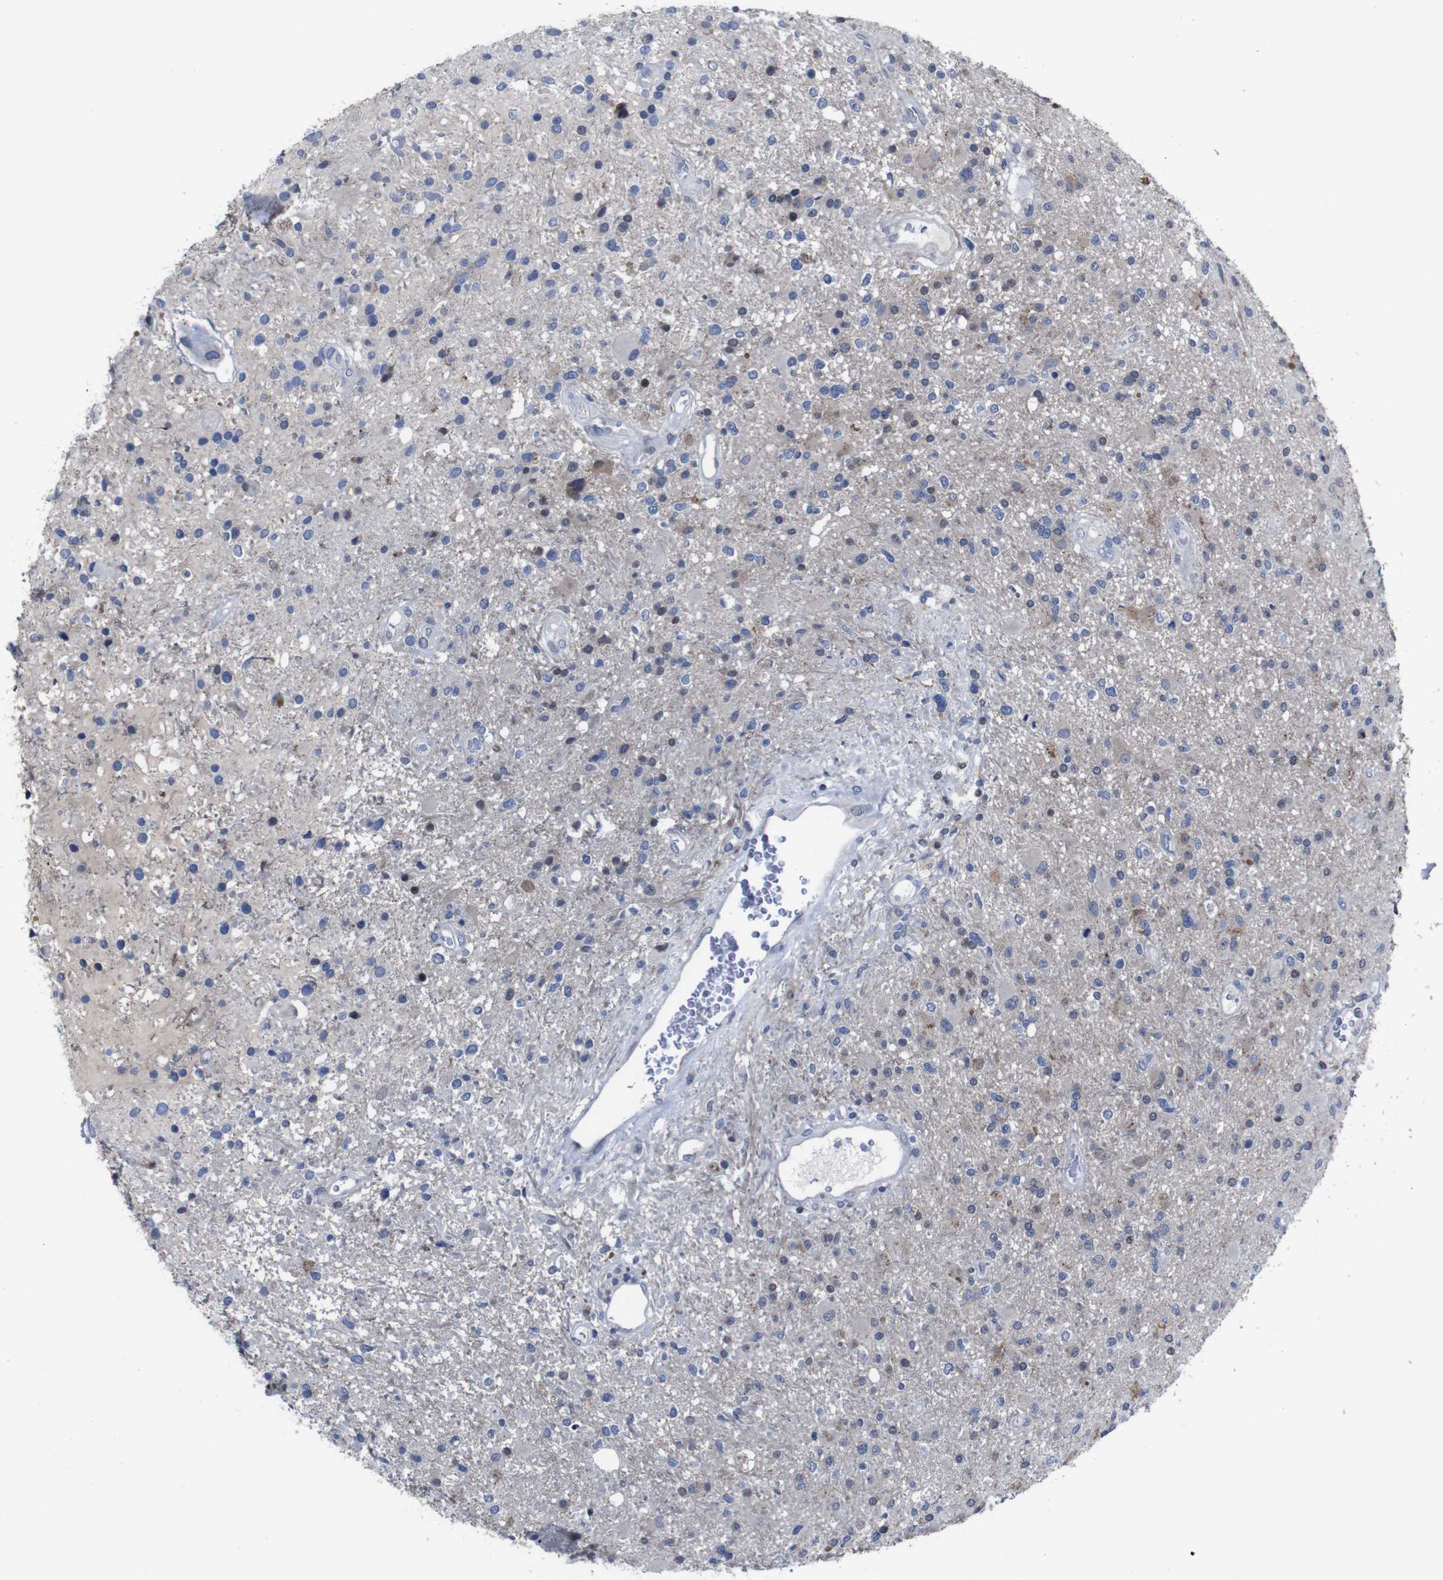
{"staining": {"intensity": "weak", "quantity": "<25%", "location": "cytoplasmic/membranous"}, "tissue": "glioma", "cell_type": "Tumor cells", "image_type": "cancer", "snomed": [{"axis": "morphology", "description": "Glioma, malignant, High grade"}, {"axis": "topography", "description": "Brain"}], "caption": "The immunohistochemistry (IHC) image has no significant expression in tumor cells of glioma tissue.", "gene": "SEMA4B", "patient": {"sex": "male", "age": 33}}